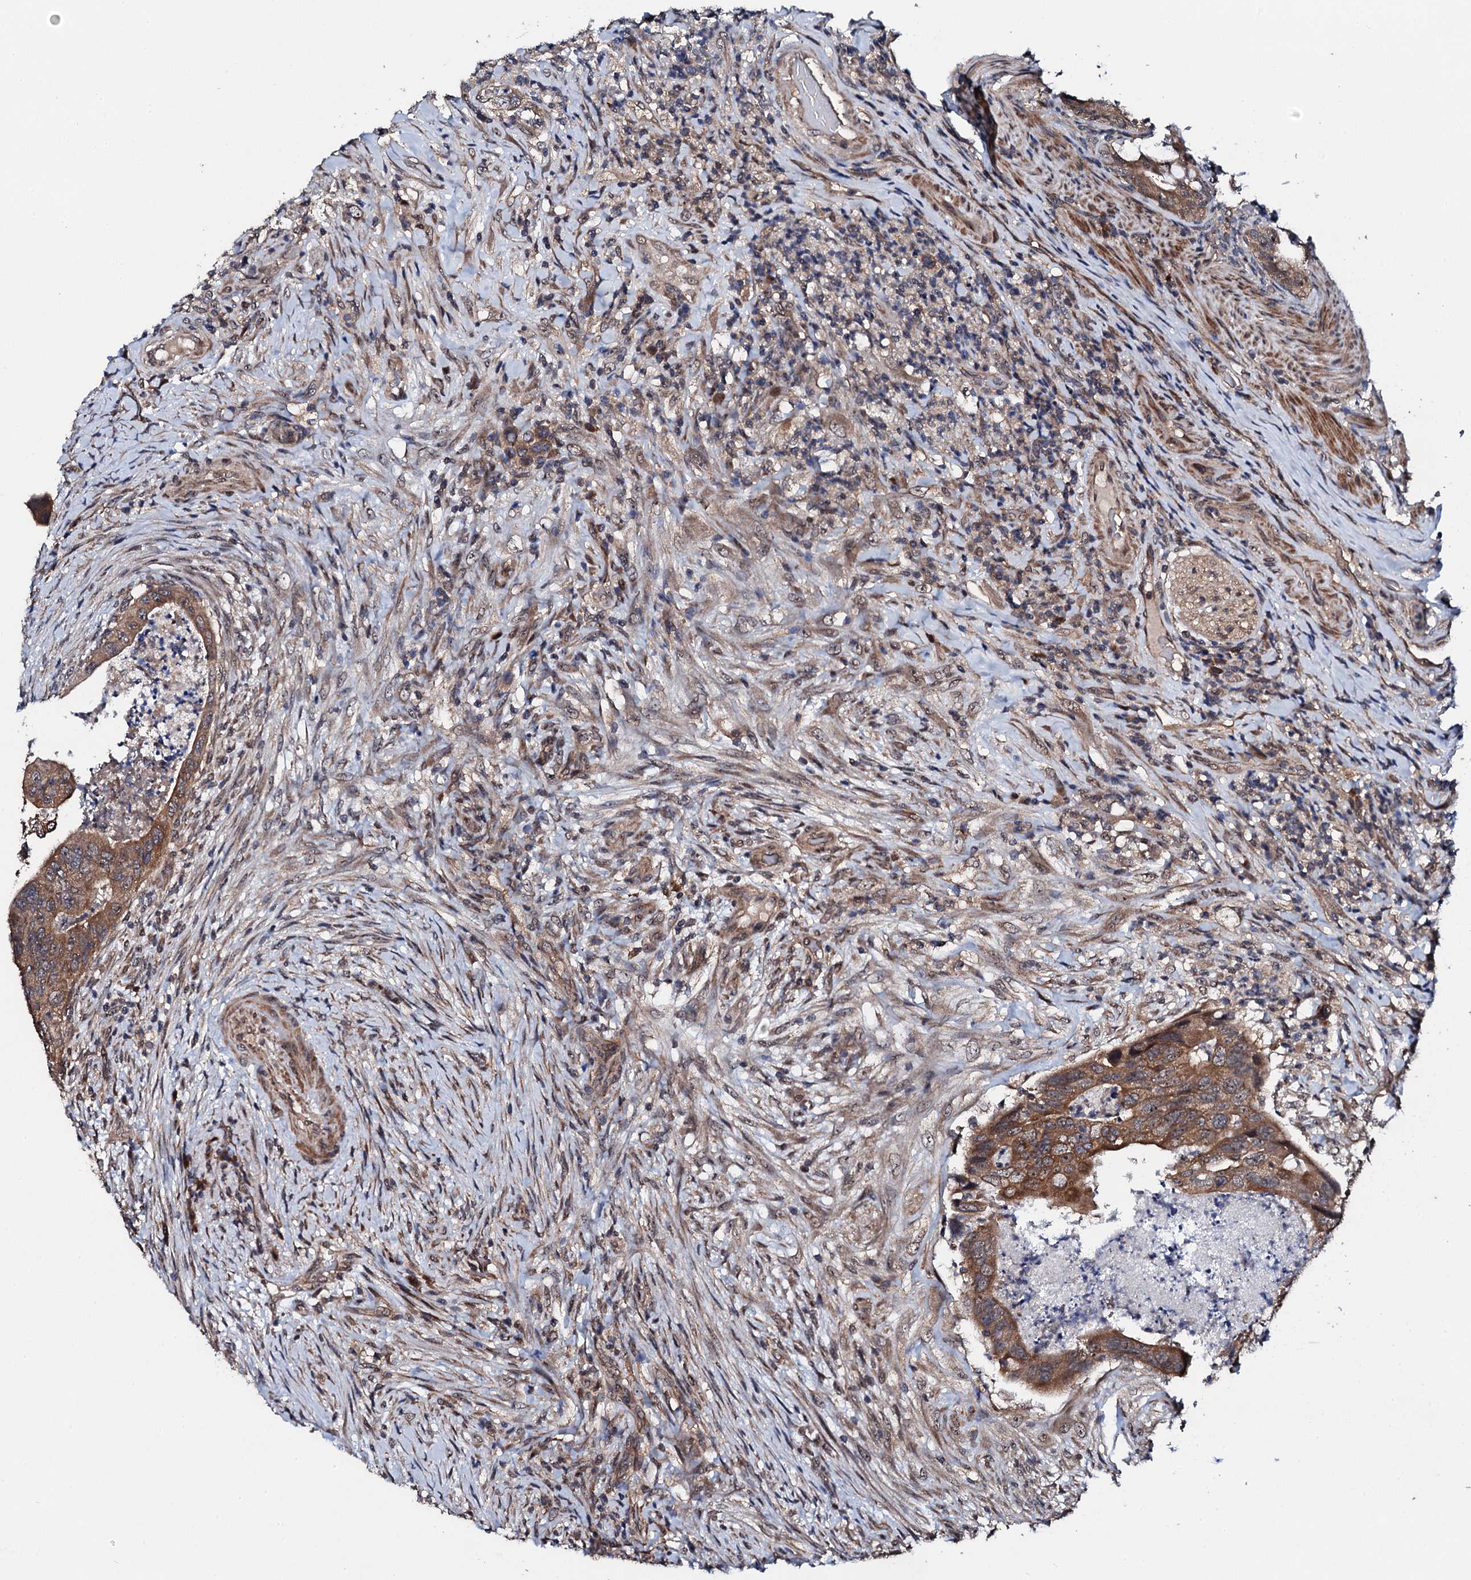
{"staining": {"intensity": "moderate", "quantity": ">75%", "location": "cytoplasmic/membranous"}, "tissue": "colorectal cancer", "cell_type": "Tumor cells", "image_type": "cancer", "snomed": [{"axis": "morphology", "description": "Adenocarcinoma, NOS"}, {"axis": "topography", "description": "Rectum"}], "caption": "Protein expression analysis of human colorectal adenocarcinoma reveals moderate cytoplasmic/membranous positivity in about >75% of tumor cells.", "gene": "IP6K1", "patient": {"sex": "male", "age": 63}}